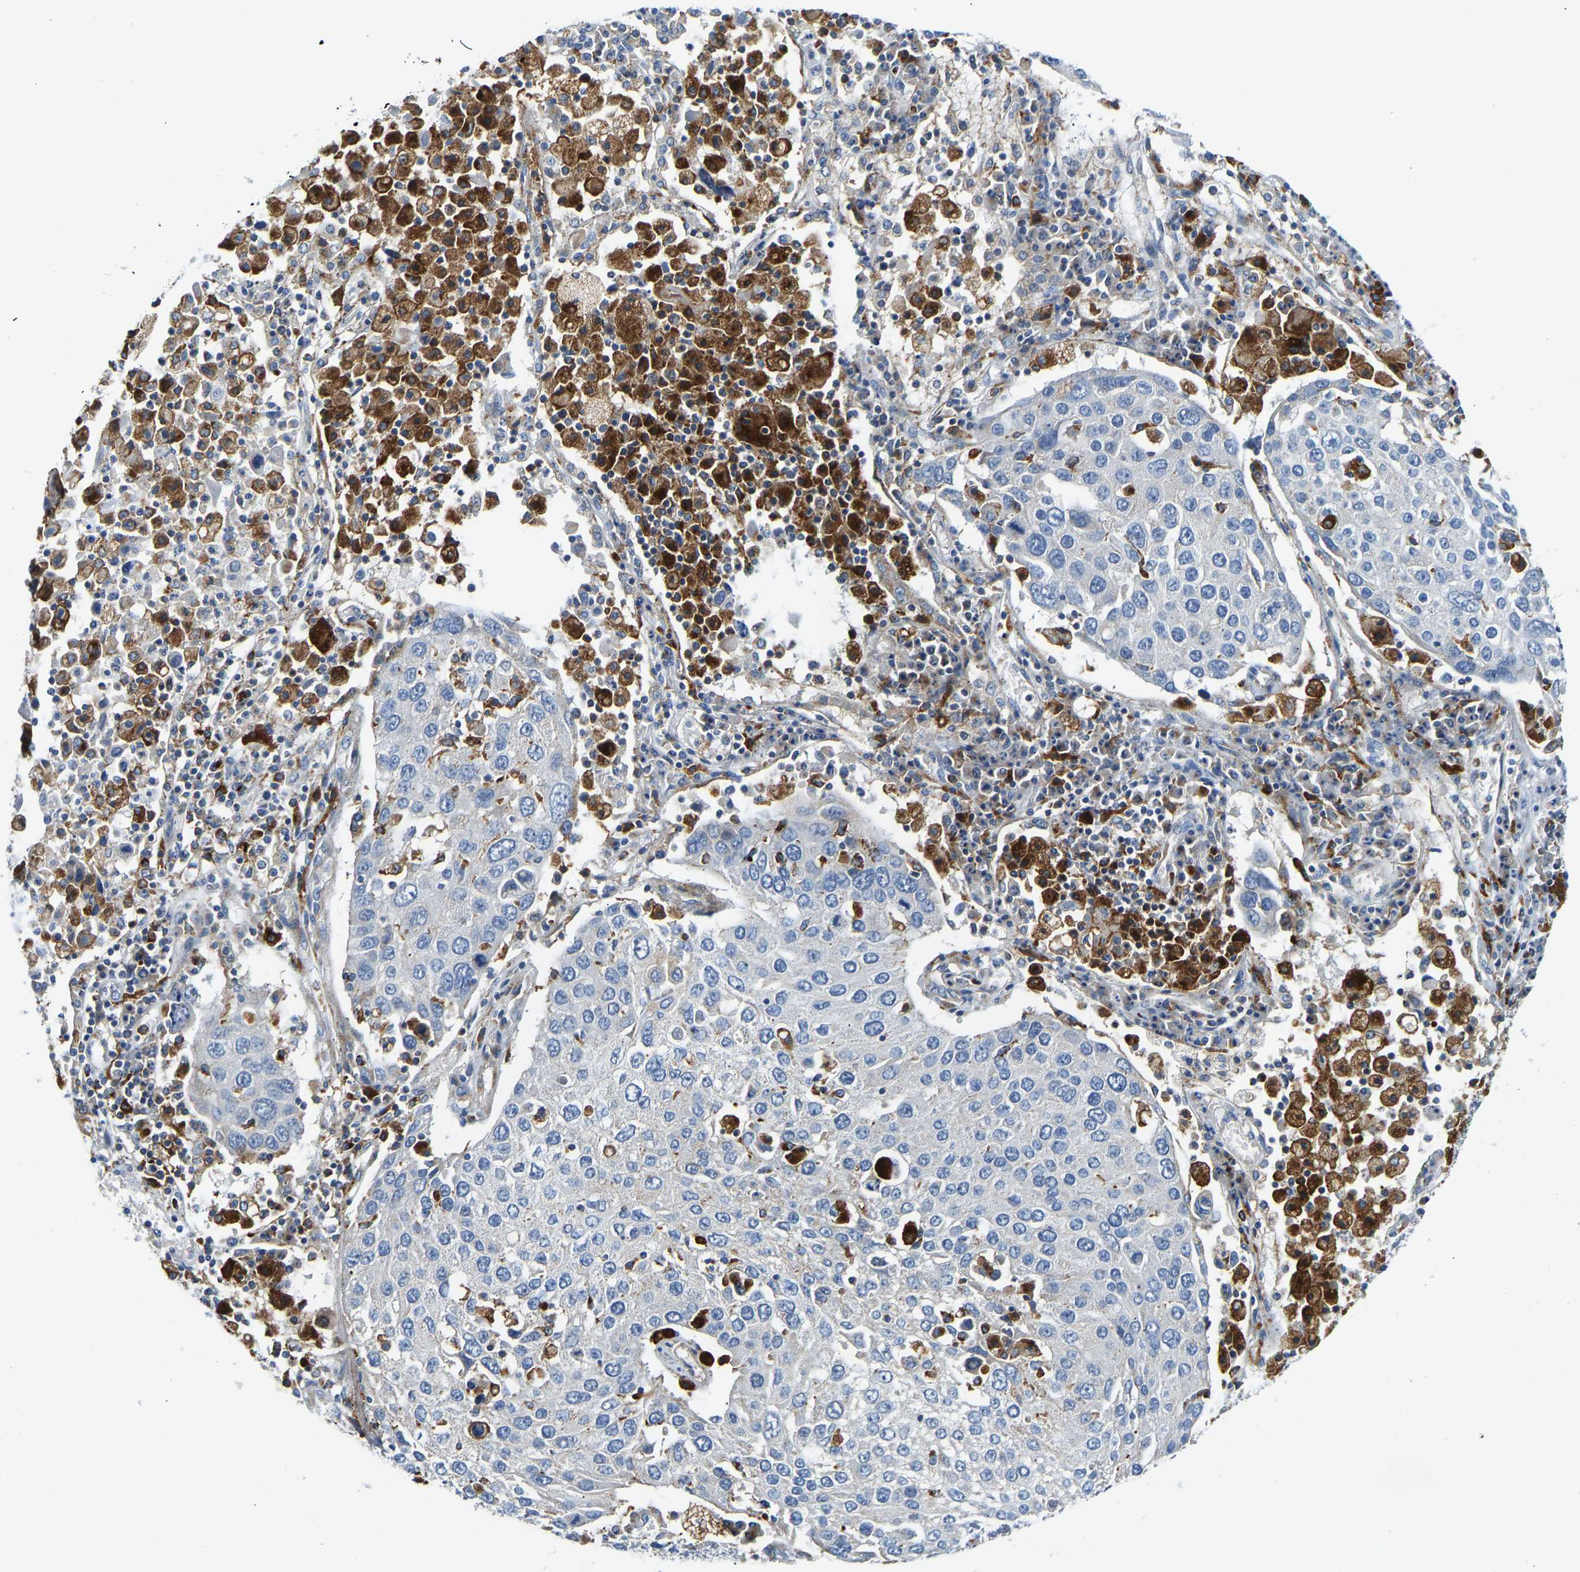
{"staining": {"intensity": "negative", "quantity": "none", "location": "none"}, "tissue": "lung cancer", "cell_type": "Tumor cells", "image_type": "cancer", "snomed": [{"axis": "morphology", "description": "Squamous cell carcinoma, NOS"}, {"axis": "topography", "description": "Lung"}], "caption": "Photomicrograph shows no protein staining in tumor cells of lung squamous cell carcinoma tissue.", "gene": "ATP6V1E1", "patient": {"sex": "male", "age": 65}}